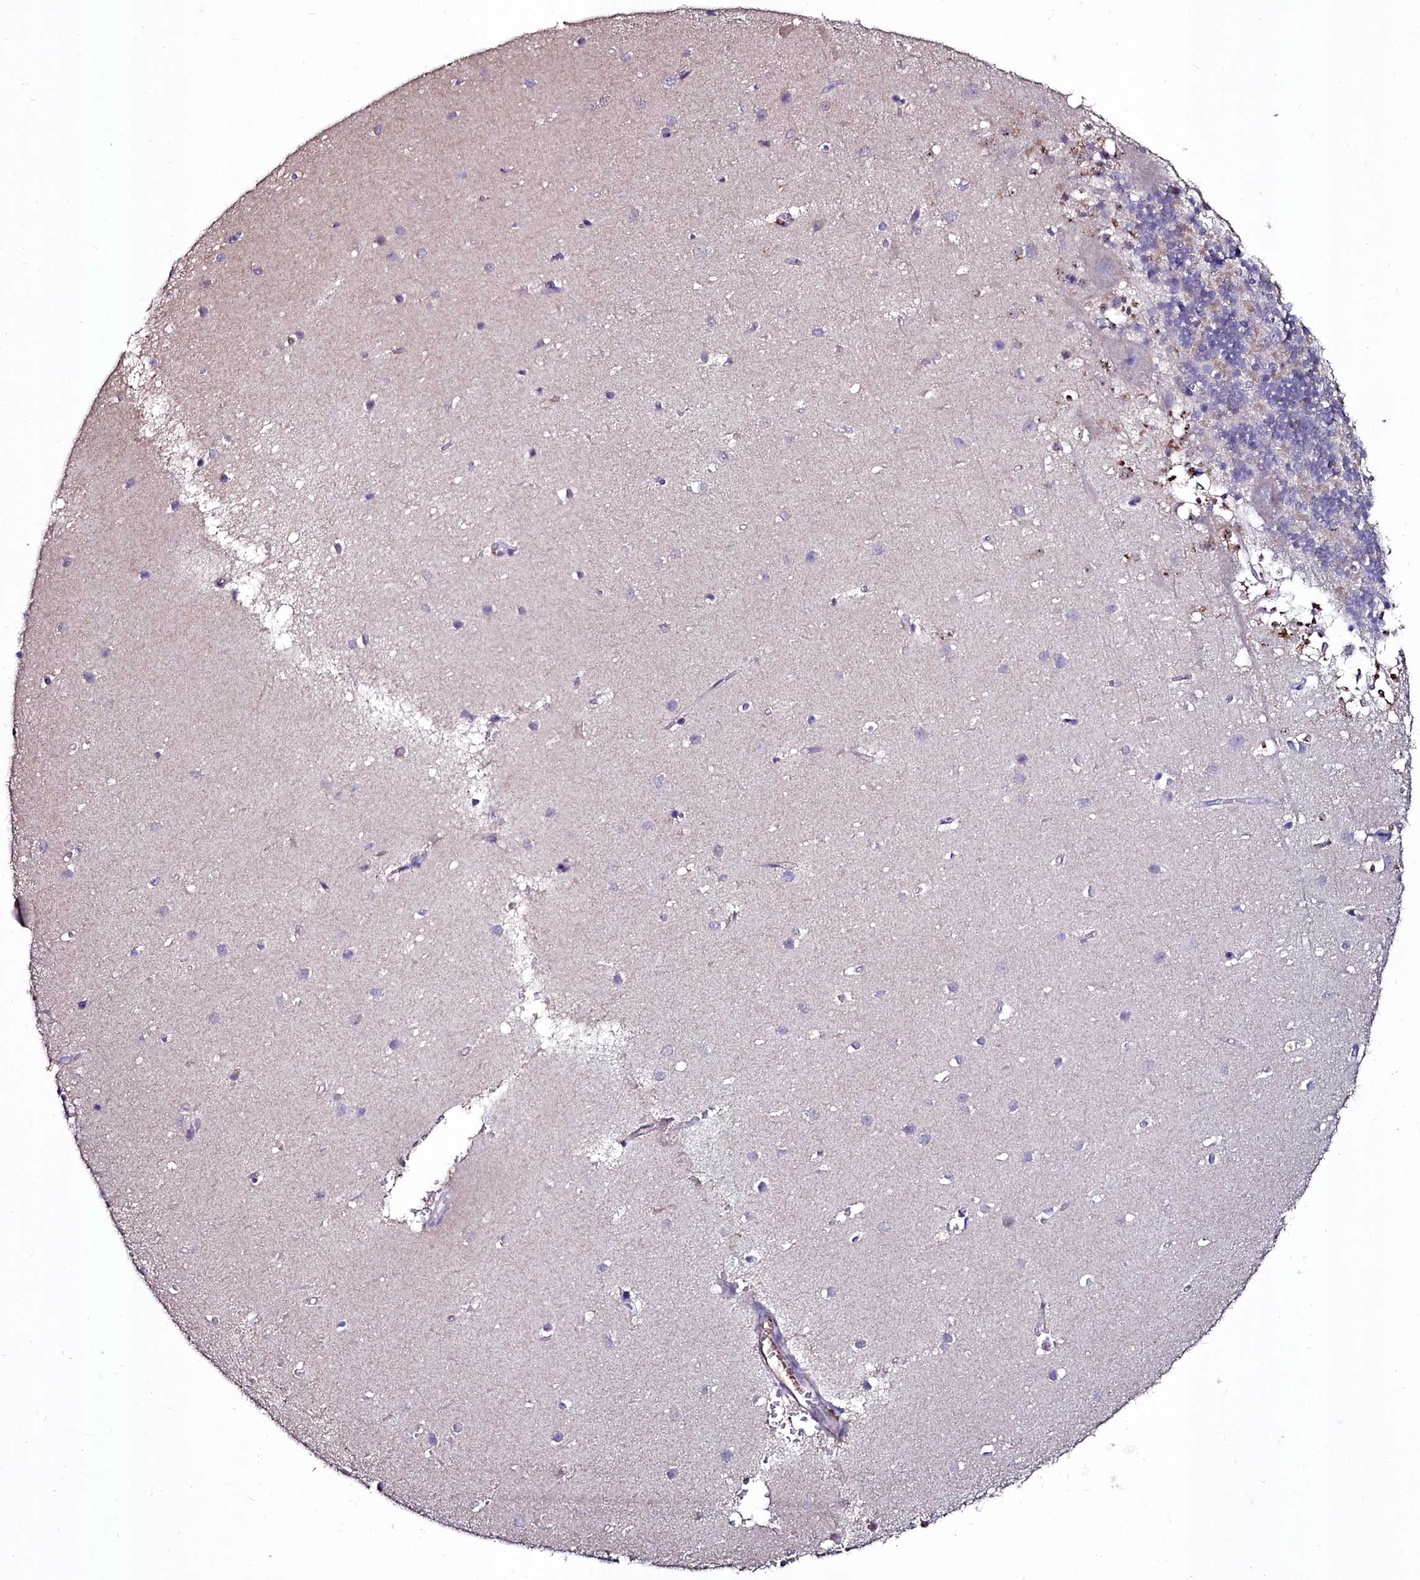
{"staining": {"intensity": "weak", "quantity": "25%-75%", "location": "cytoplasmic/membranous"}, "tissue": "cerebellum", "cell_type": "Cells in granular layer", "image_type": "normal", "snomed": [{"axis": "morphology", "description": "Normal tissue, NOS"}, {"axis": "topography", "description": "Cerebellum"}], "caption": "Cells in granular layer exhibit low levels of weak cytoplasmic/membranous staining in about 25%-75% of cells in normal cerebellum. The staining is performed using DAB brown chromogen to label protein expression. The nuclei are counter-stained blue using hematoxylin.", "gene": "AMBRA1", "patient": {"sex": "male", "age": 54}}